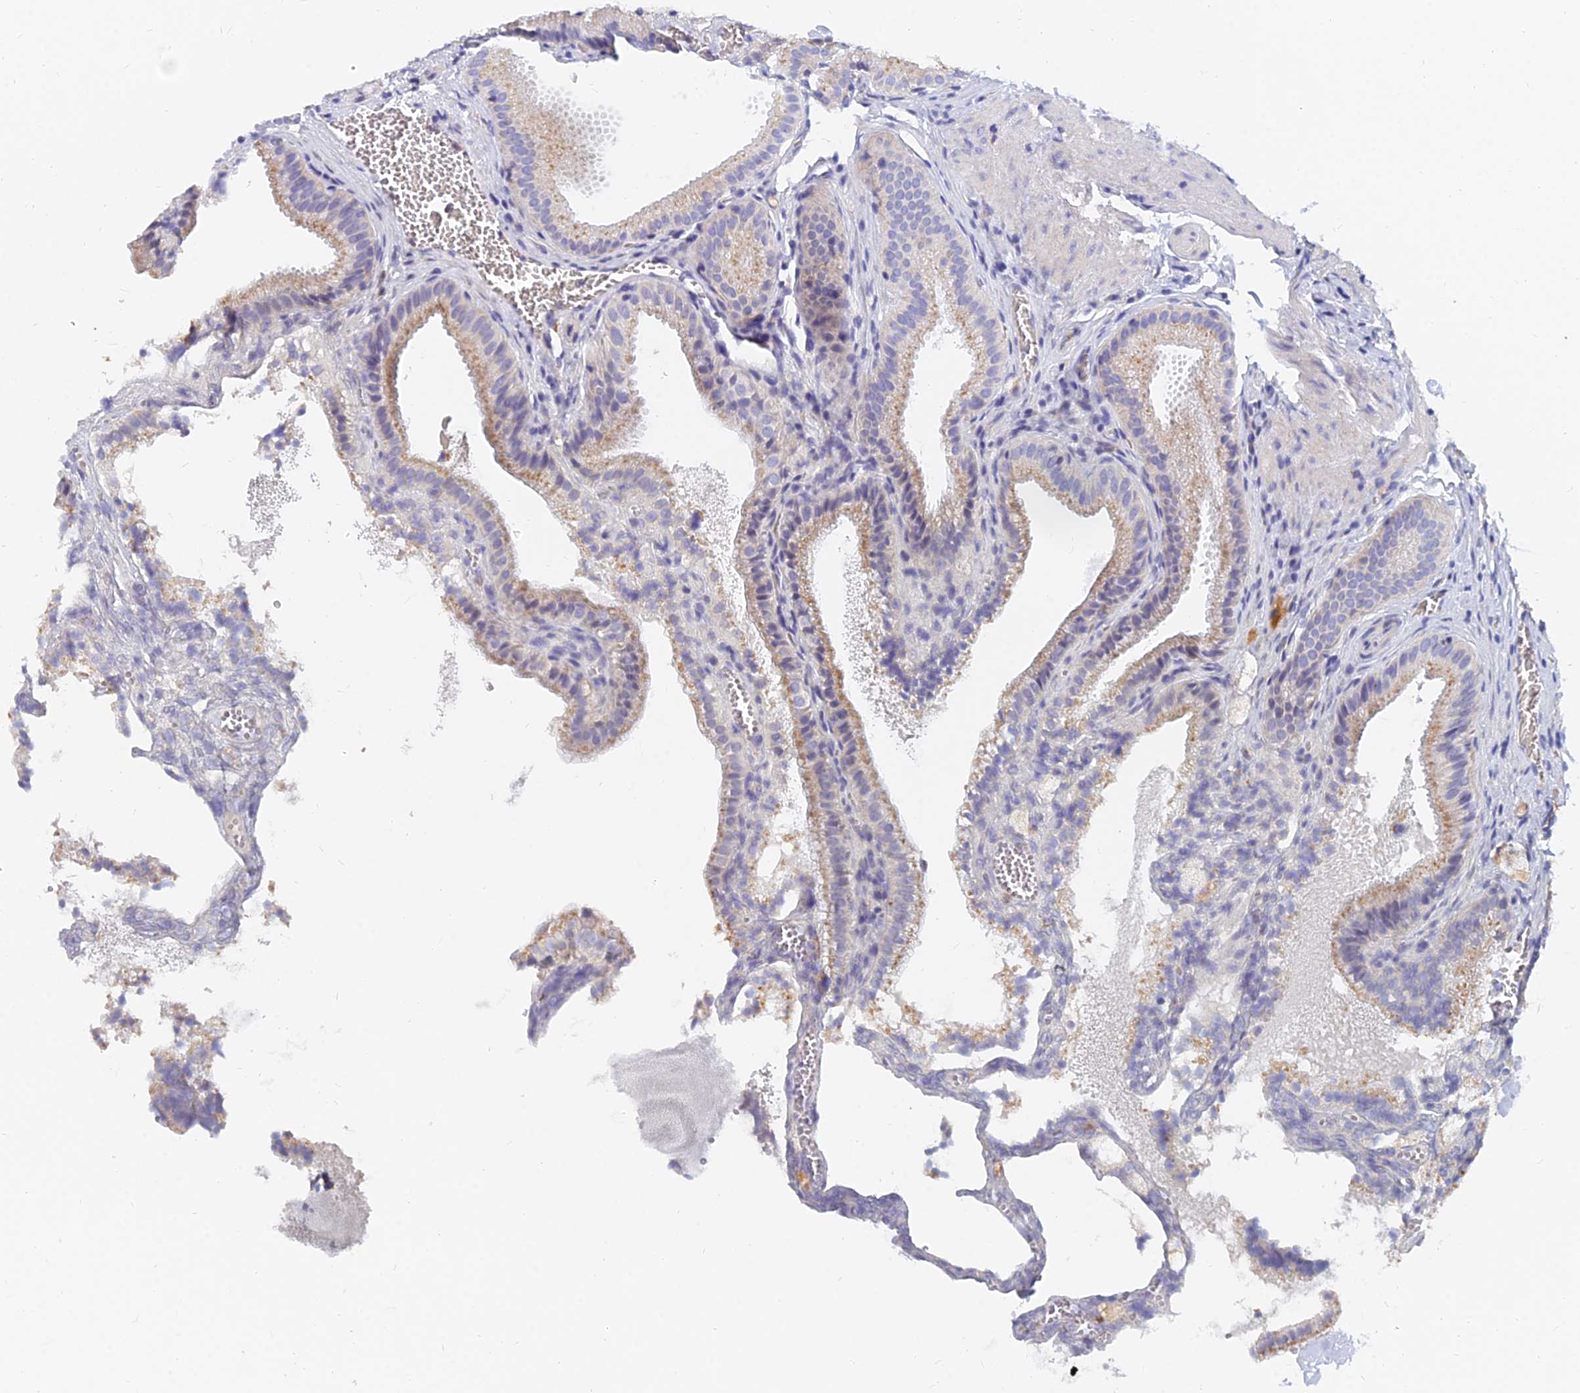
{"staining": {"intensity": "moderate", "quantity": "25%-75%", "location": "cytoplasmic/membranous"}, "tissue": "gallbladder", "cell_type": "Glandular cells", "image_type": "normal", "snomed": [{"axis": "morphology", "description": "Normal tissue, NOS"}, {"axis": "topography", "description": "Gallbladder"}], "caption": "A high-resolution micrograph shows immunohistochemistry staining of benign gallbladder, which exhibits moderate cytoplasmic/membranous expression in approximately 25%-75% of glandular cells. (brown staining indicates protein expression, while blue staining denotes nuclei).", "gene": "SPNS1", "patient": {"sex": "male", "age": 38}}